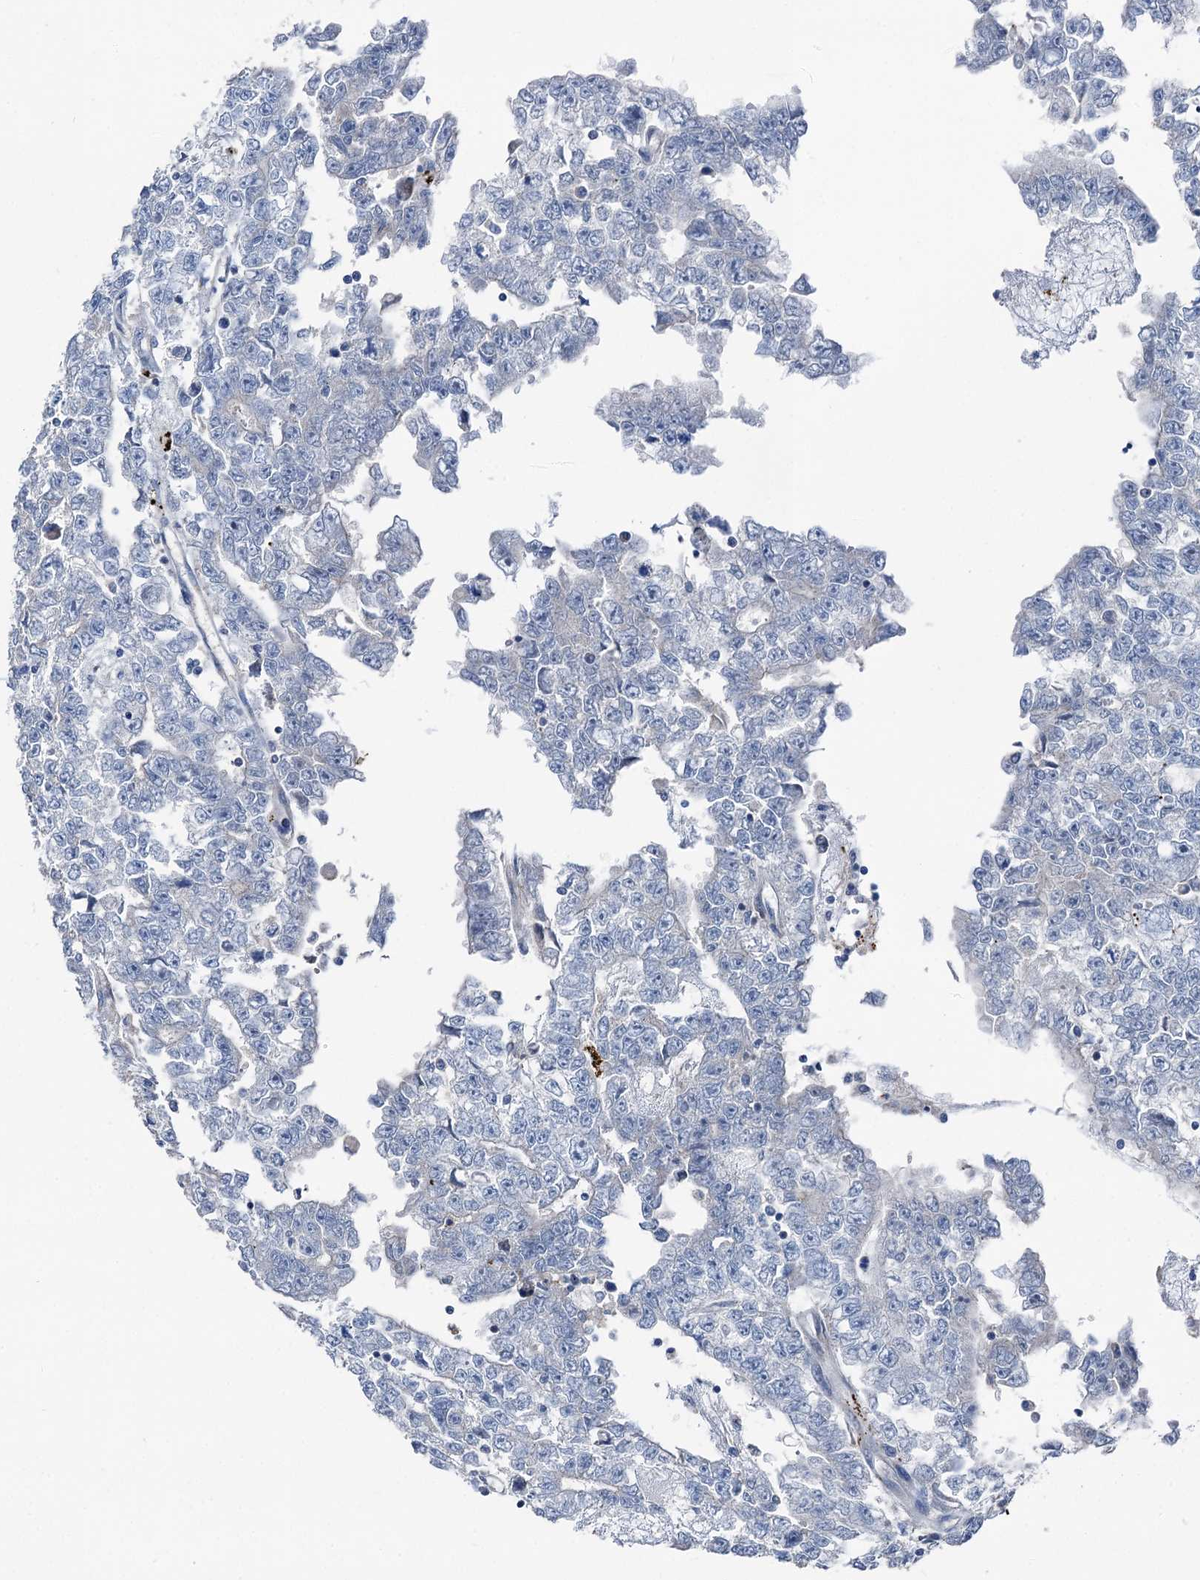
{"staining": {"intensity": "negative", "quantity": "none", "location": "none"}, "tissue": "testis cancer", "cell_type": "Tumor cells", "image_type": "cancer", "snomed": [{"axis": "morphology", "description": "Carcinoma, Embryonal, NOS"}, {"axis": "topography", "description": "Testis"}], "caption": "DAB (3,3'-diaminobenzidine) immunohistochemical staining of testis embryonal carcinoma reveals no significant positivity in tumor cells. (Stains: DAB (3,3'-diaminobenzidine) immunohistochemistry (IHC) with hematoxylin counter stain, Microscopy: brightfield microscopy at high magnification).", "gene": "RUFY1", "patient": {"sex": "male", "age": 25}}